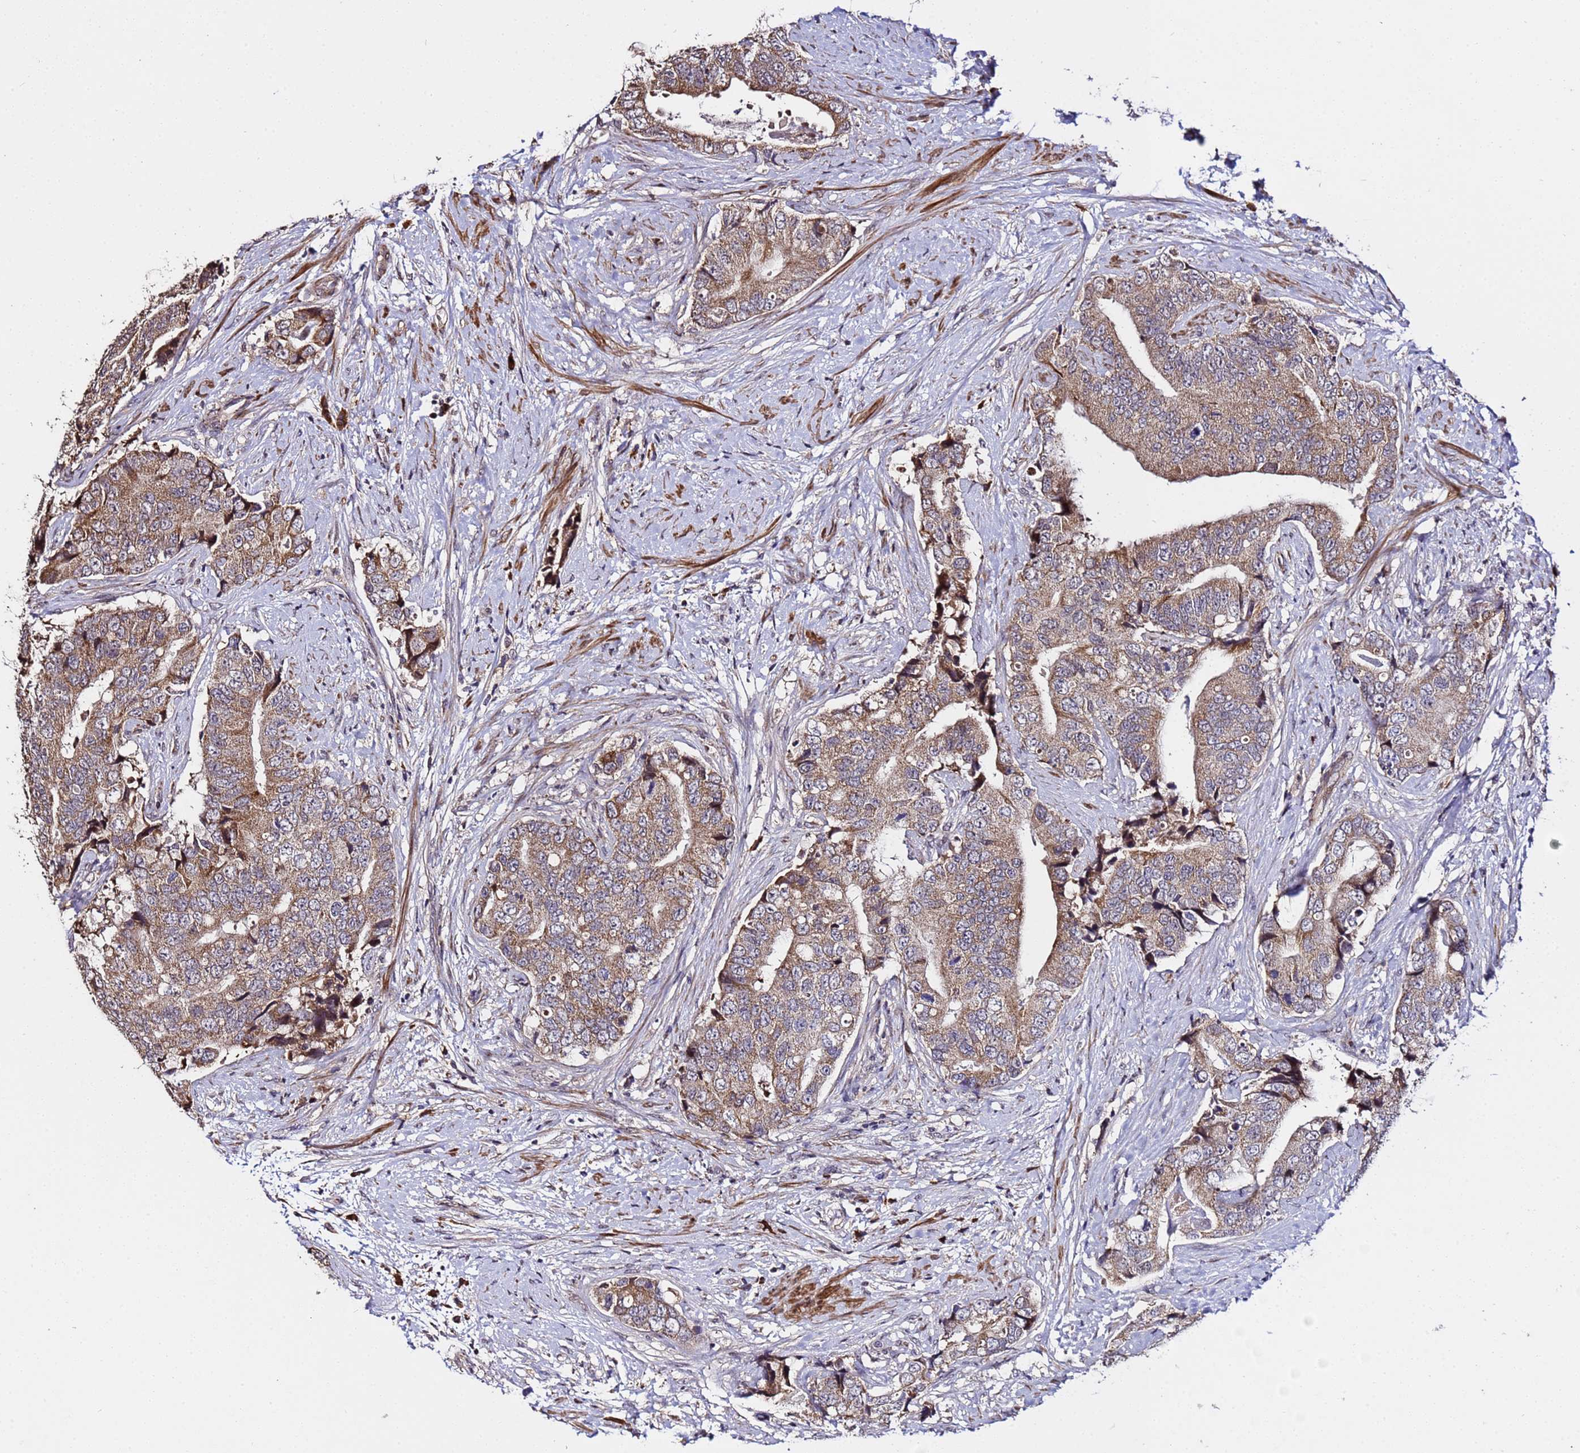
{"staining": {"intensity": "moderate", "quantity": ">75%", "location": "cytoplasmic/membranous"}, "tissue": "prostate cancer", "cell_type": "Tumor cells", "image_type": "cancer", "snomed": [{"axis": "morphology", "description": "Adenocarcinoma, High grade"}, {"axis": "topography", "description": "Prostate"}], "caption": "Immunohistochemical staining of human prostate cancer (high-grade adenocarcinoma) shows moderate cytoplasmic/membranous protein expression in about >75% of tumor cells.", "gene": "WNK4", "patient": {"sex": "male", "age": 70}}